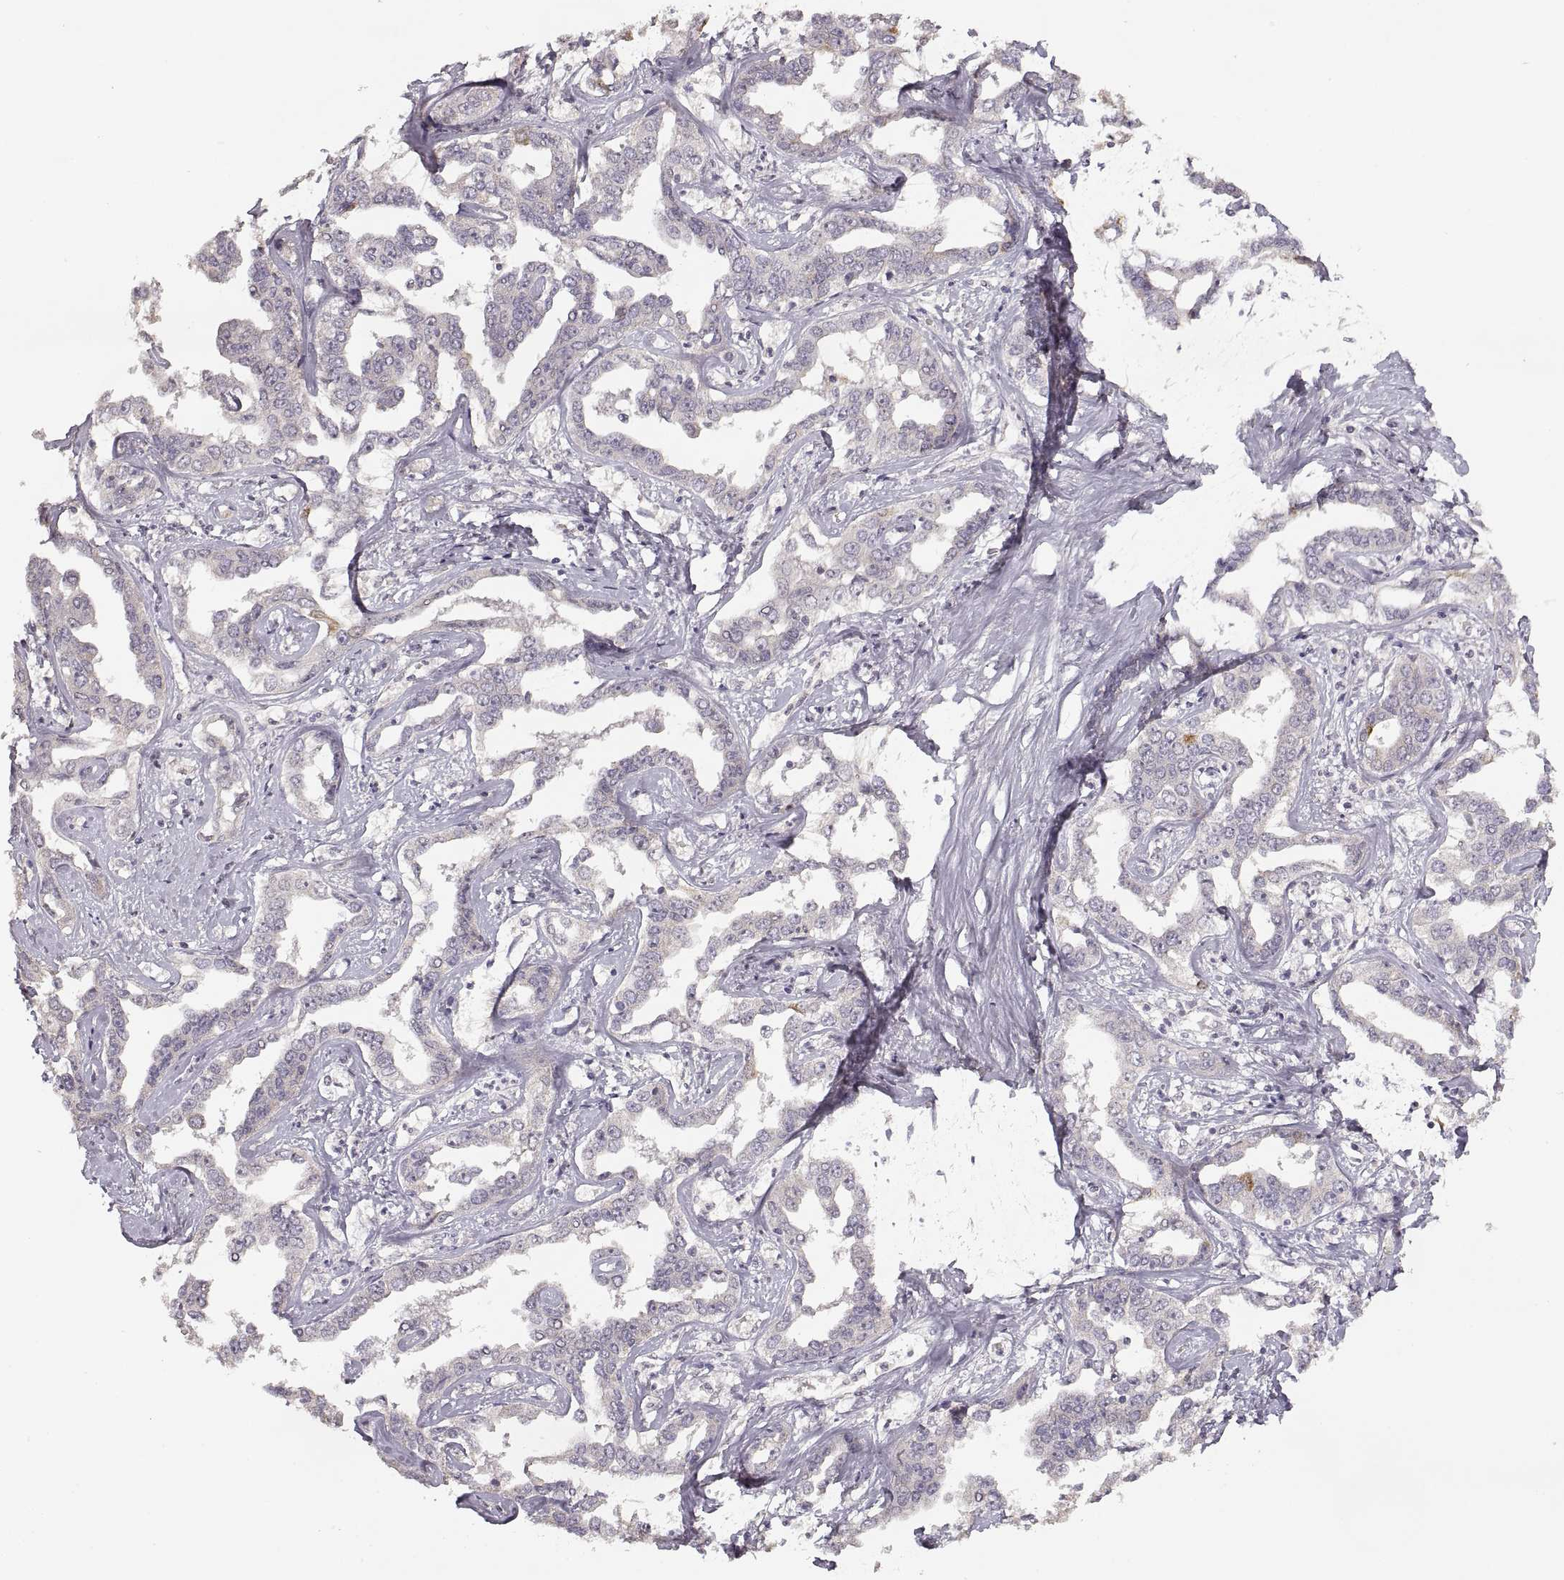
{"staining": {"intensity": "negative", "quantity": "none", "location": "none"}, "tissue": "liver cancer", "cell_type": "Tumor cells", "image_type": "cancer", "snomed": [{"axis": "morphology", "description": "Cholangiocarcinoma"}, {"axis": "topography", "description": "Liver"}], "caption": "Liver cancer (cholangiocarcinoma) stained for a protein using immunohistochemistry (IHC) displays no positivity tumor cells.", "gene": "LAMC2", "patient": {"sex": "male", "age": 59}}